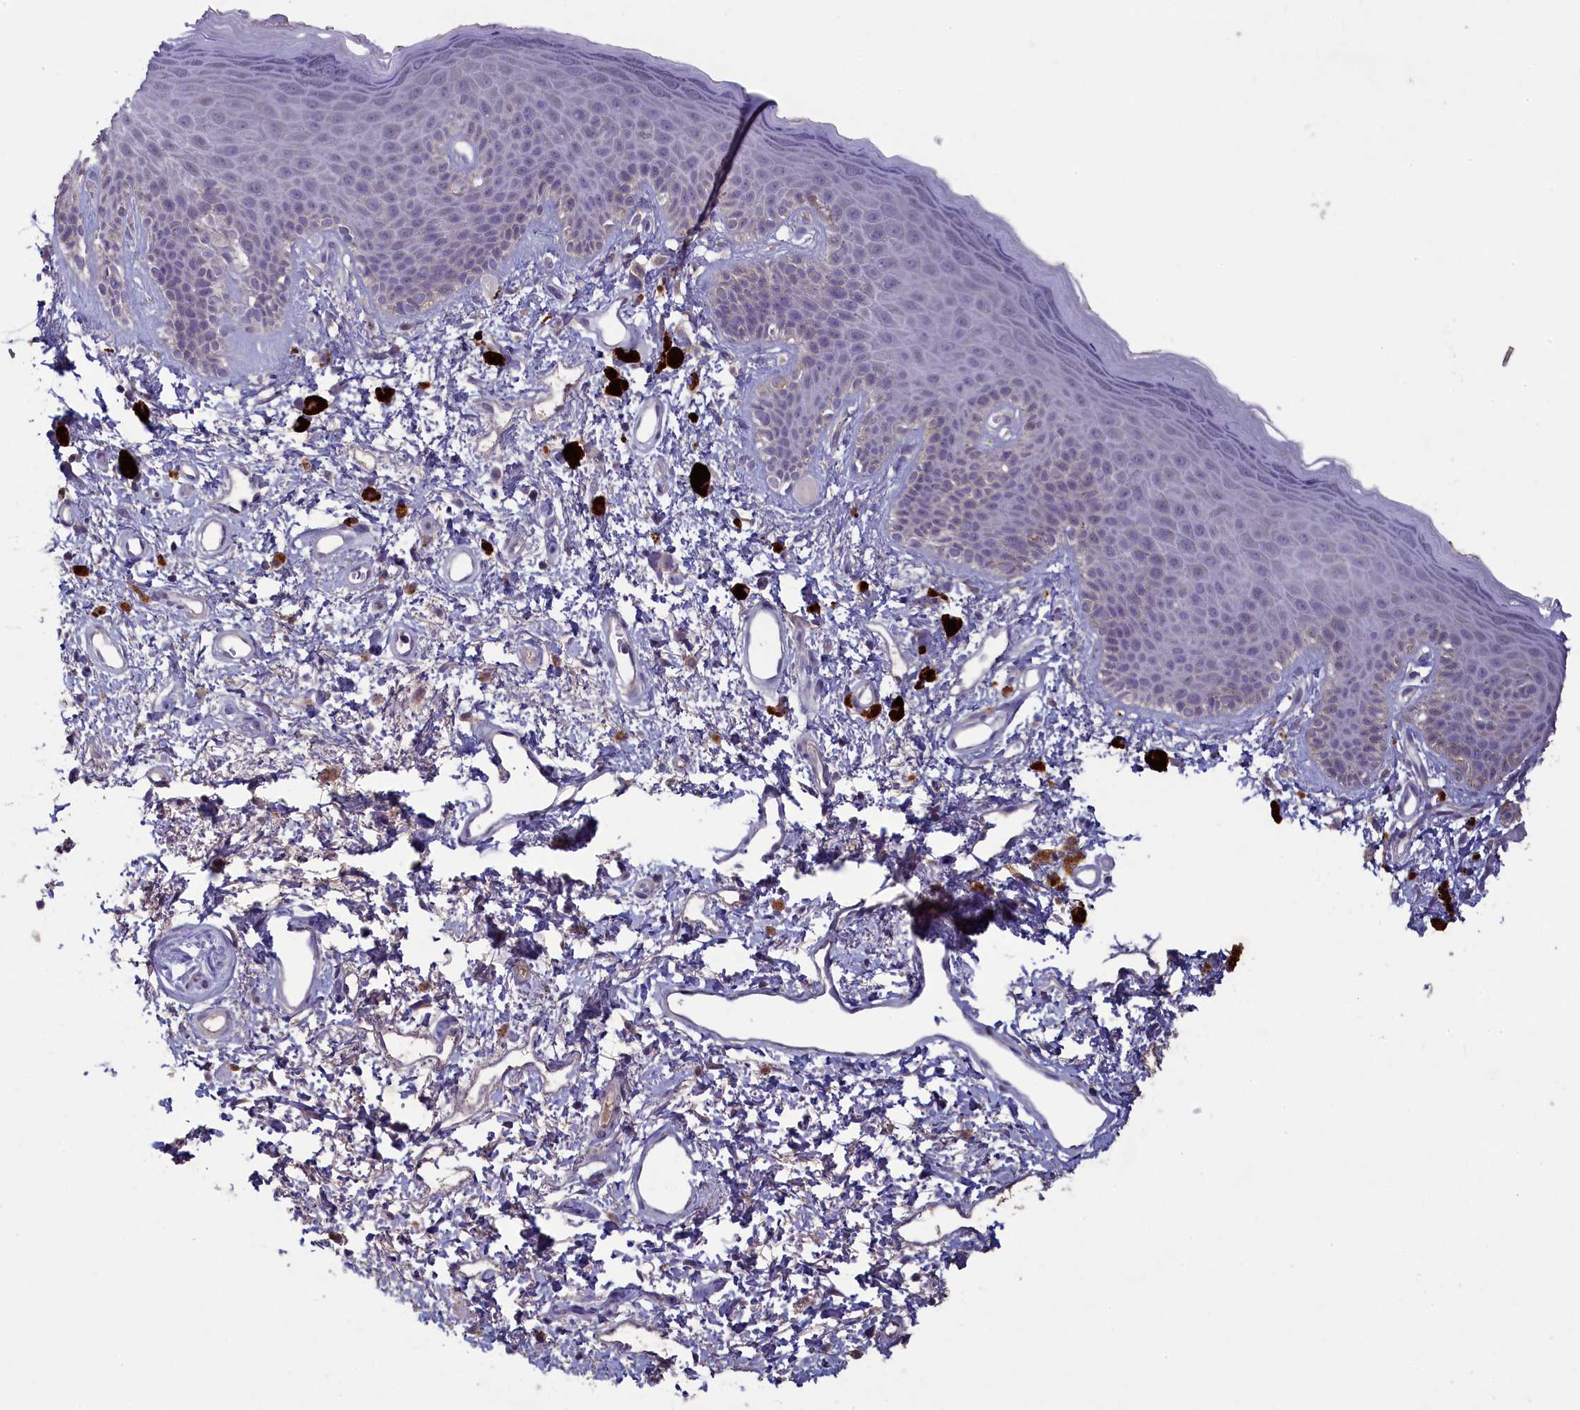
{"staining": {"intensity": "negative", "quantity": "none", "location": "none"}, "tissue": "skin", "cell_type": "Epidermal cells", "image_type": "normal", "snomed": [{"axis": "morphology", "description": "Normal tissue, NOS"}, {"axis": "topography", "description": "Anal"}], "caption": "A high-resolution histopathology image shows IHC staining of unremarkable skin, which displays no significant positivity in epidermal cells. The staining was performed using DAB (3,3'-diaminobenzidine) to visualize the protein expression in brown, while the nuclei were stained in blue with hematoxylin (Magnification: 20x).", "gene": "ATF7IP2", "patient": {"sex": "female", "age": 46}}